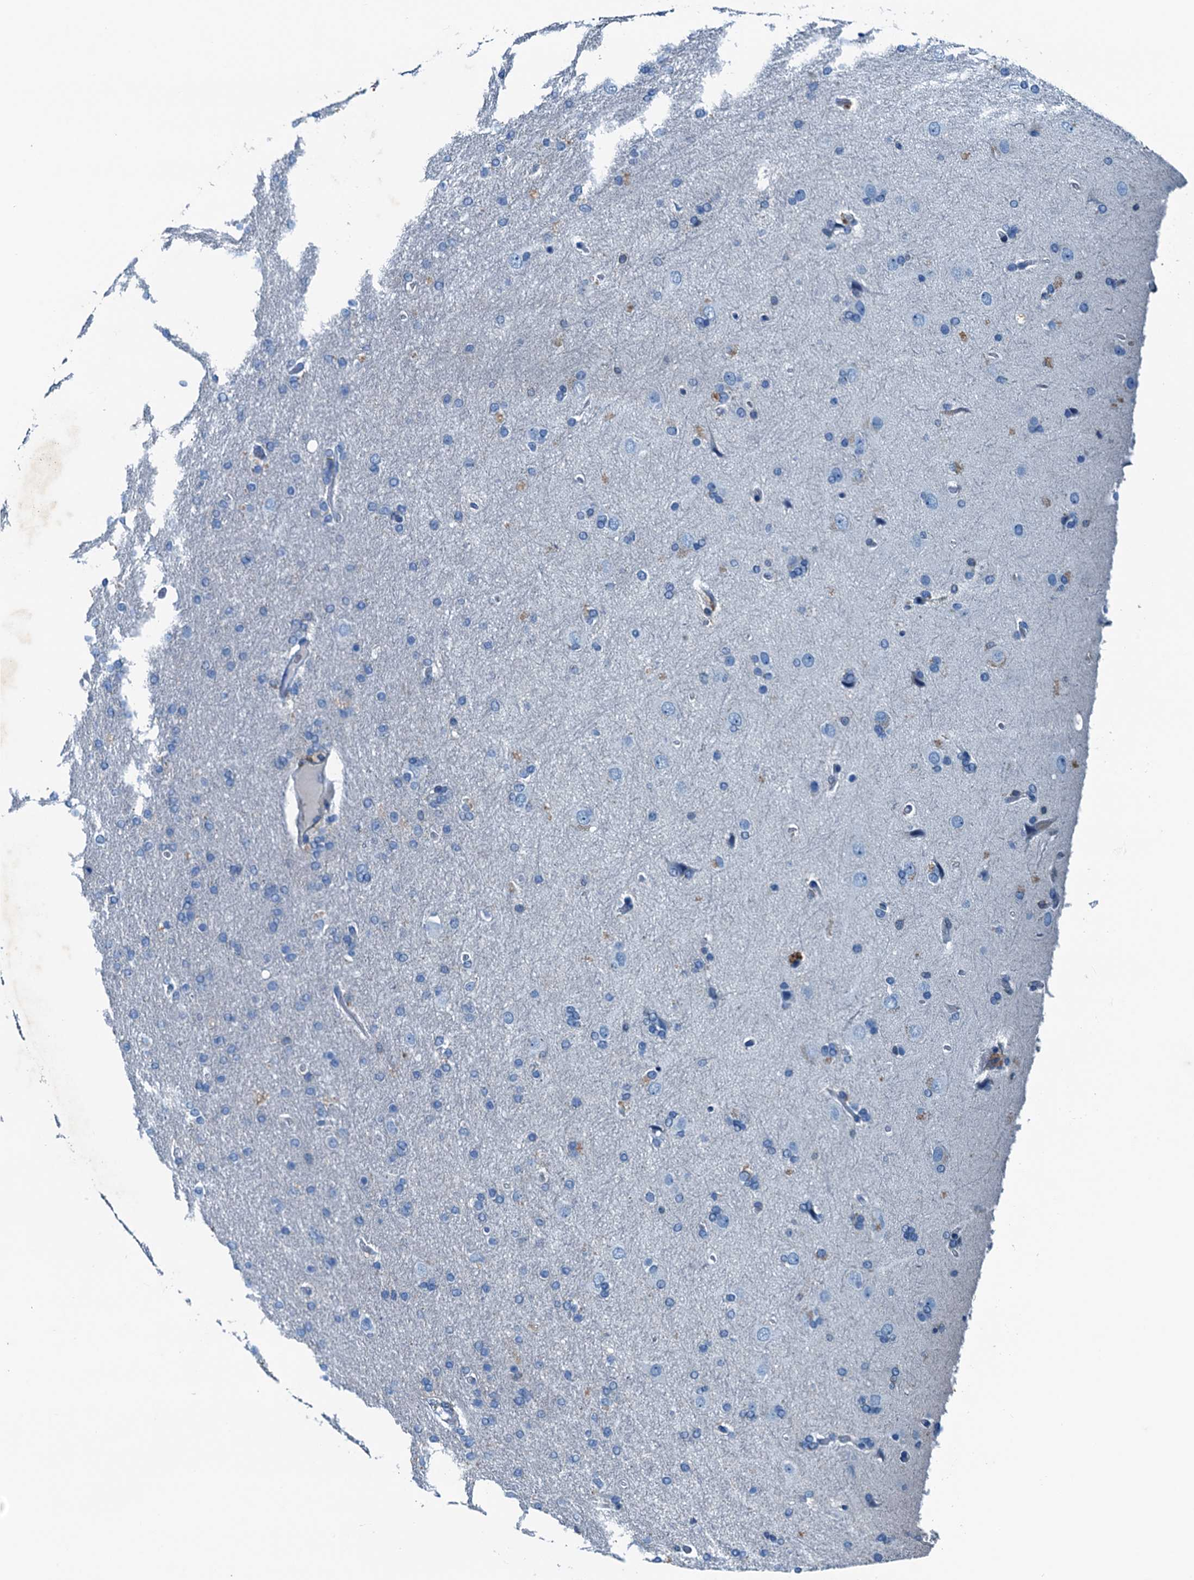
{"staining": {"intensity": "negative", "quantity": "none", "location": "none"}, "tissue": "glioma", "cell_type": "Tumor cells", "image_type": "cancer", "snomed": [{"axis": "morphology", "description": "Glioma, malignant, High grade"}, {"axis": "topography", "description": "Brain"}], "caption": "Immunohistochemistry histopathology image of malignant glioma (high-grade) stained for a protein (brown), which reveals no staining in tumor cells.", "gene": "RAB3IL1", "patient": {"sex": "male", "age": 72}}